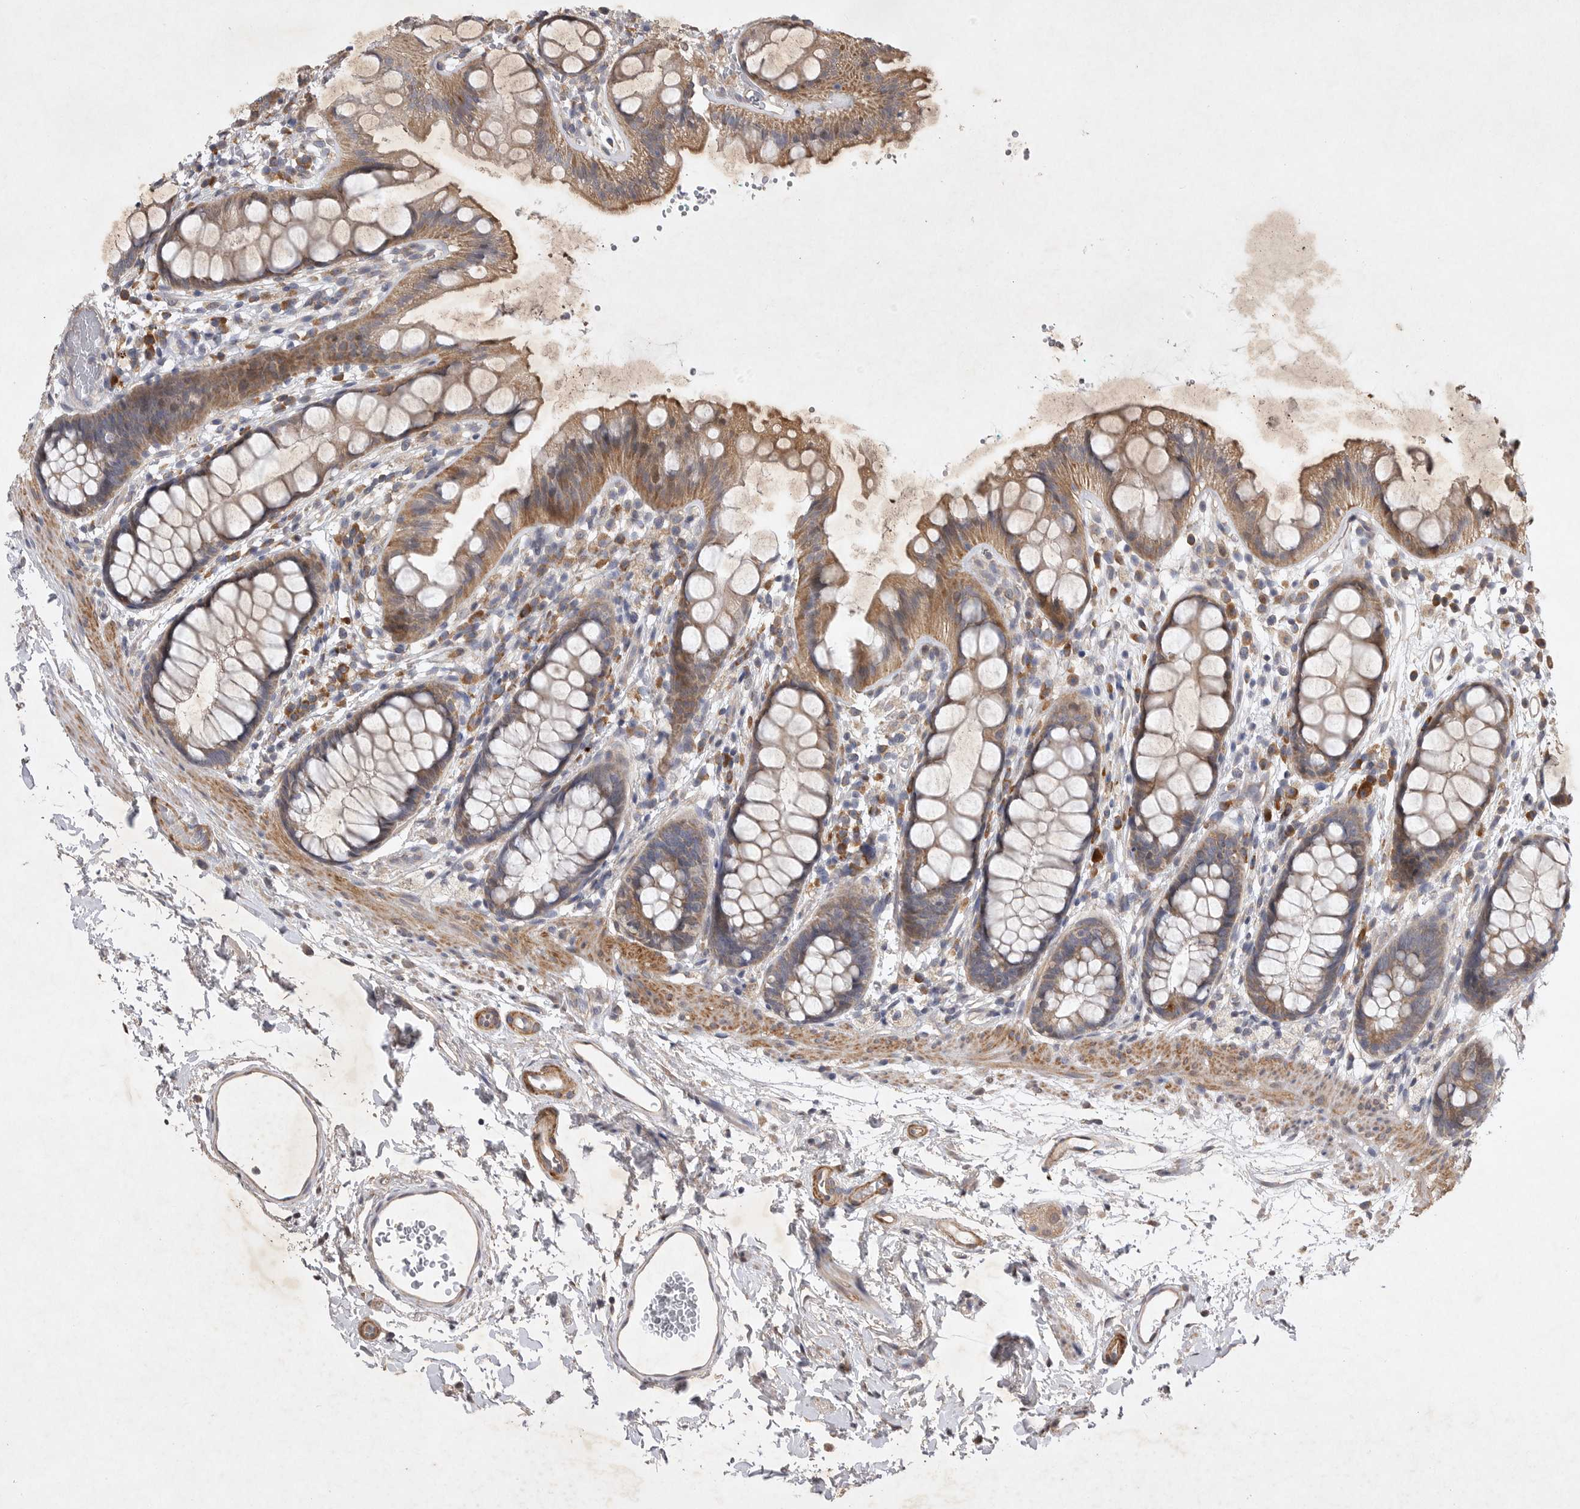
{"staining": {"intensity": "moderate", "quantity": ">75%", "location": "cytoplasmic/membranous"}, "tissue": "rectum", "cell_type": "Glandular cells", "image_type": "normal", "snomed": [{"axis": "morphology", "description": "Normal tissue, NOS"}, {"axis": "topography", "description": "Rectum"}], "caption": "This histopathology image displays unremarkable rectum stained with immunohistochemistry (IHC) to label a protein in brown. The cytoplasmic/membranous of glandular cells show moderate positivity for the protein. Nuclei are counter-stained blue.", "gene": "EDEM3", "patient": {"sex": "female", "age": 65}}